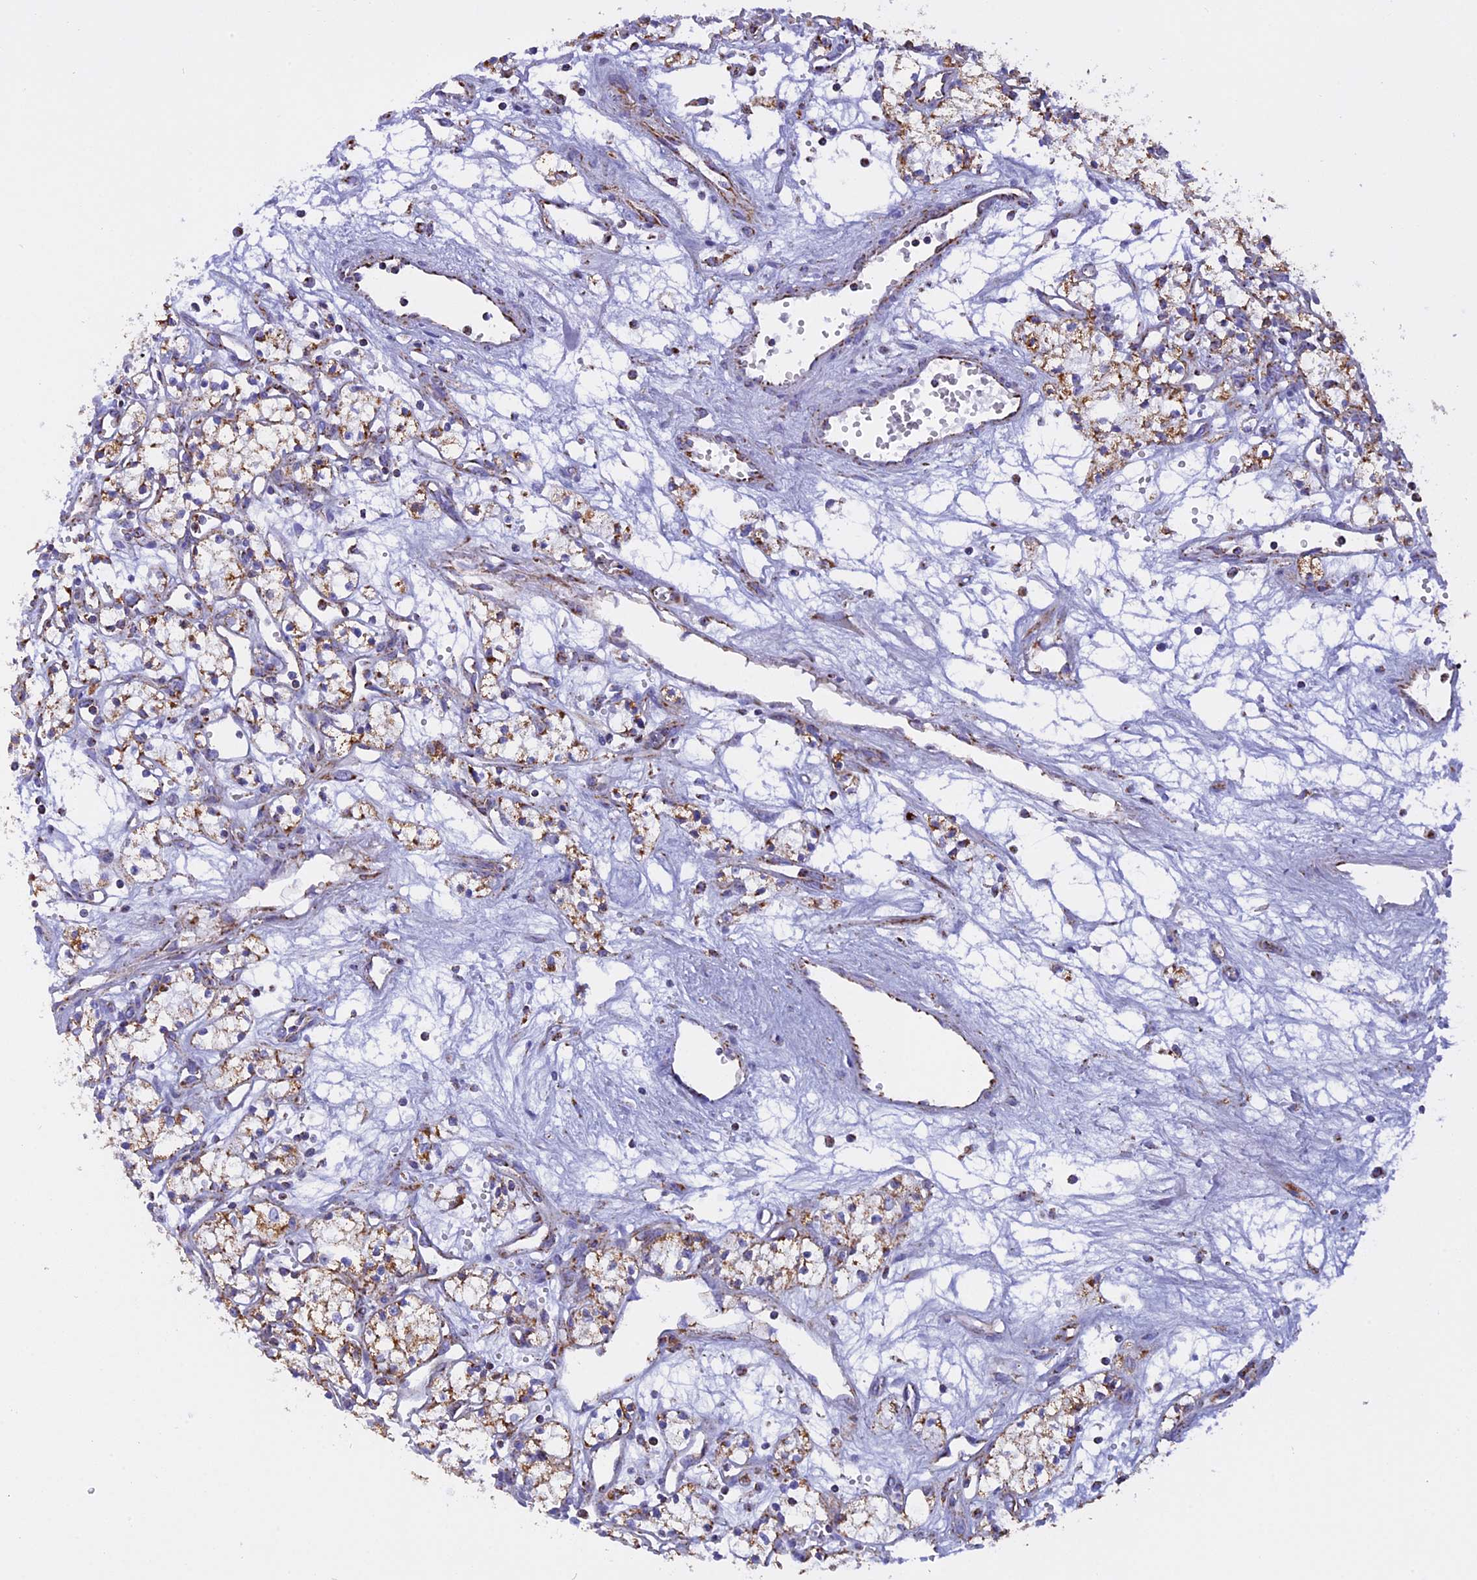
{"staining": {"intensity": "moderate", "quantity": ">75%", "location": "cytoplasmic/membranous"}, "tissue": "renal cancer", "cell_type": "Tumor cells", "image_type": "cancer", "snomed": [{"axis": "morphology", "description": "Adenocarcinoma, NOS"}, {"axis": "topography", "description": "Kidney"}], "caption": "Renal adenocarcinoma stained with IHC exhibits moderate cytoplasmic/membranous expression in about >75% of tumor cells. The staining was performed using DAB (3,3'-diaminobenzidine), with brown indicating positive protein expression. Nuclei are stained blue with hematoxylin.", "gene": "KCNG1", "patient": {"sex": "male", "age": 59}}